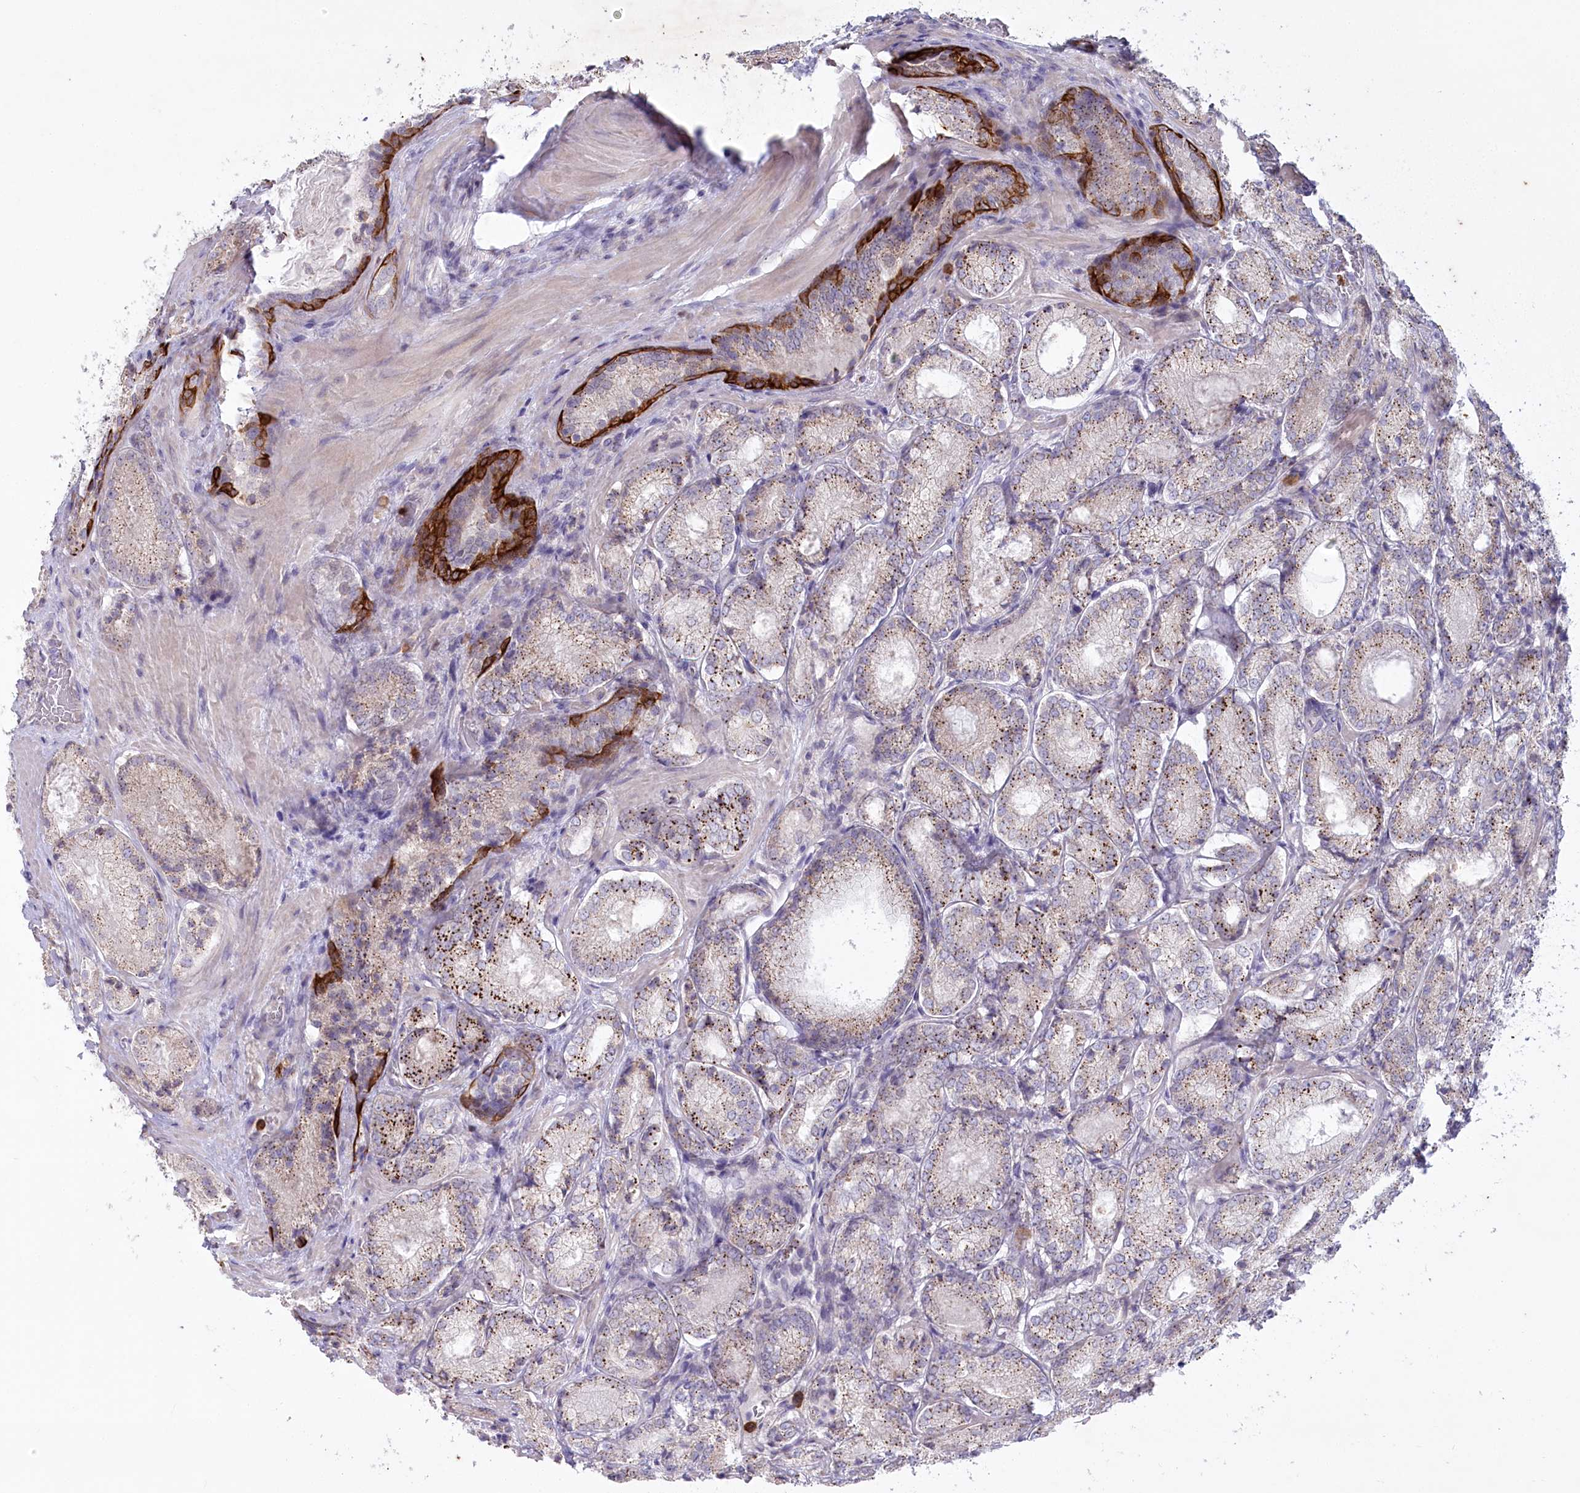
{"staining": {"intensity": "moderate", "quantity": ">75%", "location": "cytoplasmic/membranous"}, "tissue": "prostate cancer", "cell_type": "Tumor cells", "image_type": "cancer", "snomed": [{"axis": "morphology", "description": "Adenocarcinoma, Low grade"}, {"axis": "topography", "description": "Prostate"}], "caption": "Protein staining shows moderate cytoplasmic/membranous staining in approximately >75% of tumor cells in prostate cancer.", "gene": "ABITRAM", "patient": {"sex": "male", "age": 74}}